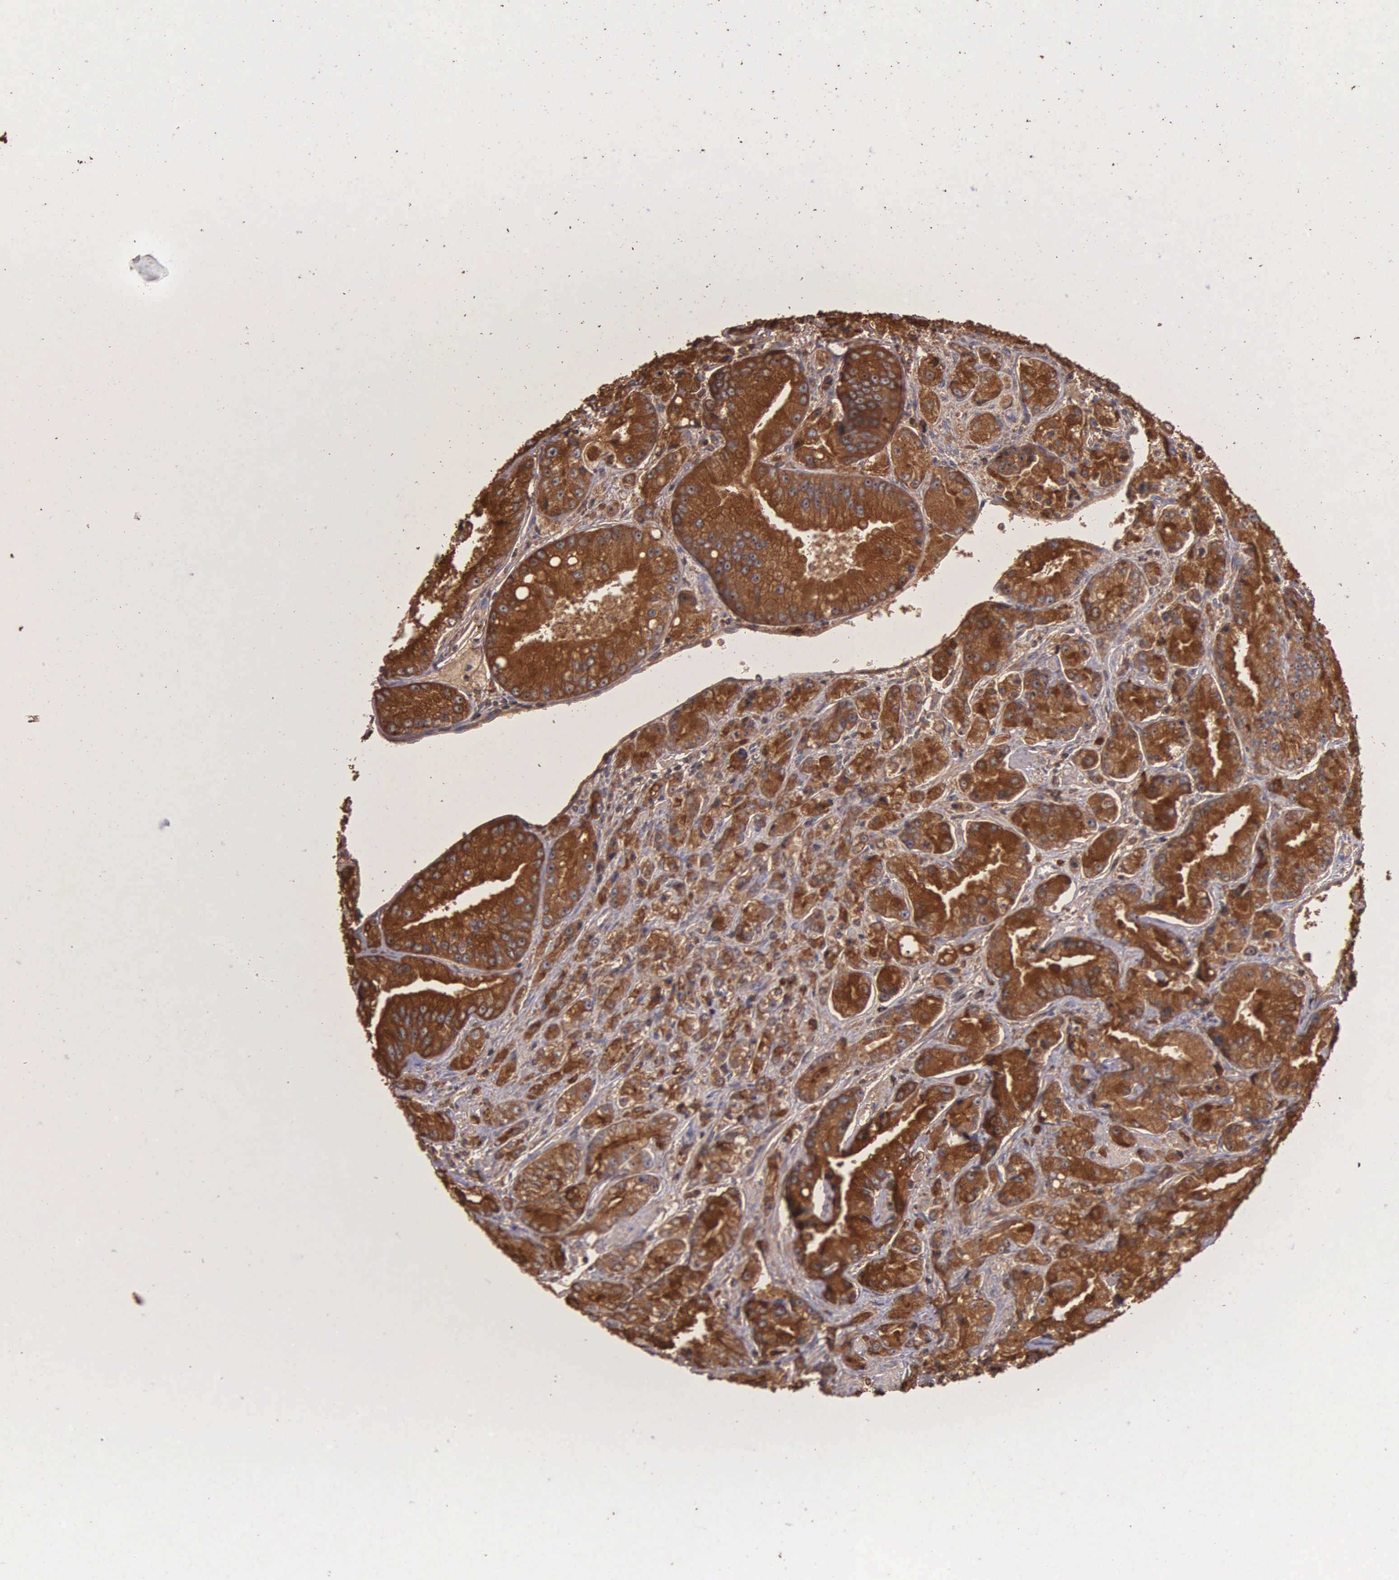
{"staining": {"intensity": "strong", "quantity": ">75%", "location": "cytoplasmic/membranous"}, "tissue": "prostate cancer", "cell_type": "Tumor cells", "image_type": "cancer", "snomed": [{"axis": "morphology", "description": "Adenocarcinoma, Medium grade"}, {"axis": "topography", "description": "Prostate"}], "caption": "Immunohistochemical staining of human prostate cancer (medium-grade adenocarcinoma) demonstrates high levels of strong cytoplasmic/membranous protein expression in about >75% of tumor cells.", "gene": "KLK3", "patient": {"sex": "male", "age": 72}}